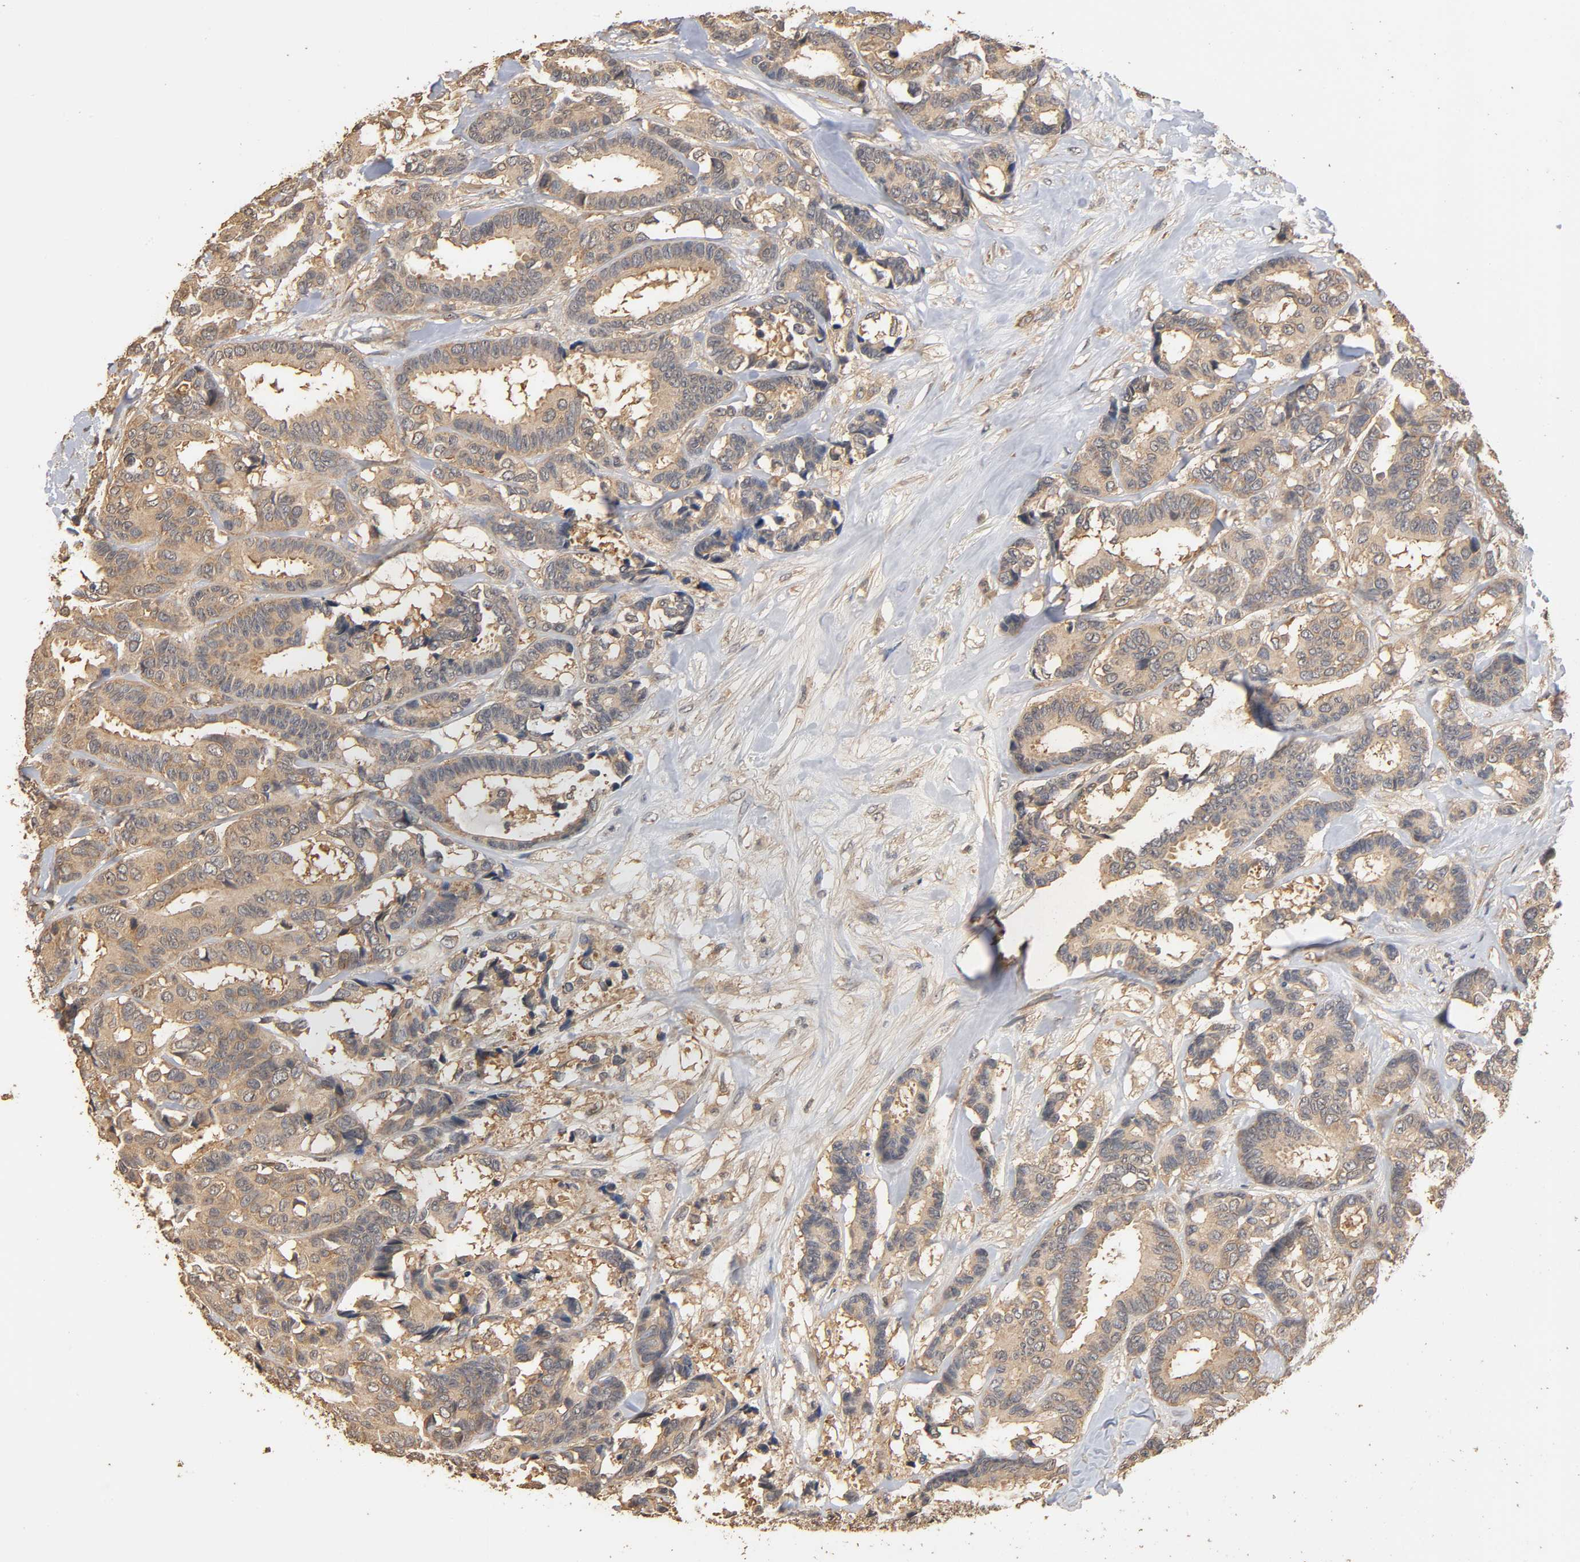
{"staining": {"intensity": "weak", "quantity": ">75%", "location": "cytoplasmic/membranous"}, "tissue": "breast cancer", "cell_type": "Tumor cells", "image_type": "cancer", "snomed": [{"axis": "morphology", "description": "Duct carcinoma"}, {"axis": "topography", "description": "Breast"}], "caption": "Brown immunohistochemical staining in human breast intraductal carcinoma demonstrates weak cytoplasmic/membranous staining in approximately >75% of tumor cells.", "gene": "ARHGEF7", "patient": {"sex": "female", "age": 87}}